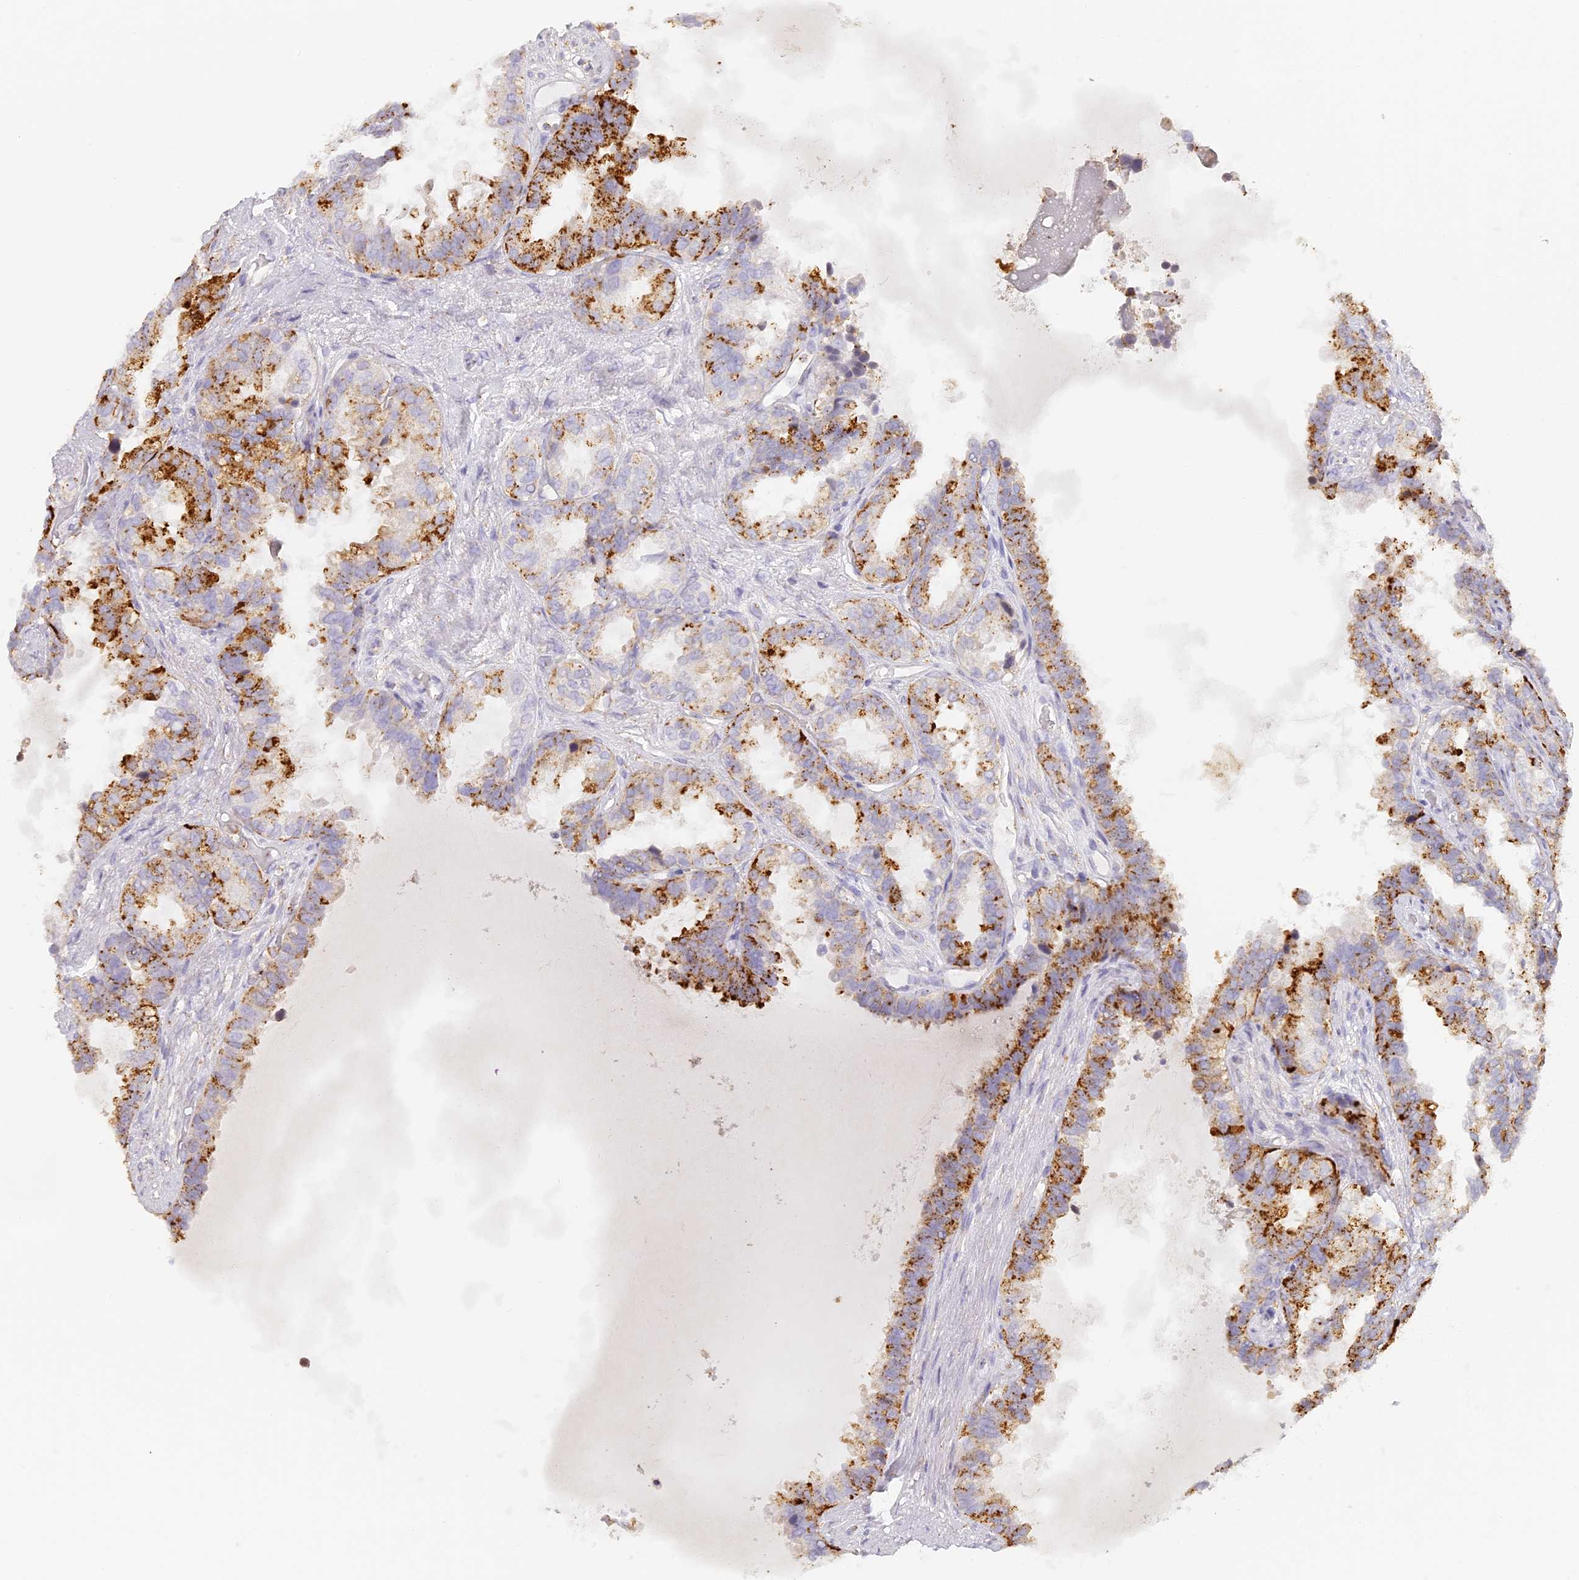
{"staining": {"intensity": "moderate", "quantity": ">75%", "location": "cytoplasmic/membranous"}, "tissue": "seminal vesicle", "cell_type": "Glandular cells", "image_type": "normal", "snomed": [{"axis": "morphology", "description": "Normal tissue, NOS"}, {"axis": "topography", "description": "Seminal veicle"}], "caption": "Immunohistochemistry (IHC) (DAB (3,3'-diaminobenzidine)) staining of normal seminal vesicle demonstrates moderate cytoplasmic/membranous protein staining in approximately >75% of glandular cells.", "gene": "LAMP2", "patient": {"sex": "male", "age": 80}}